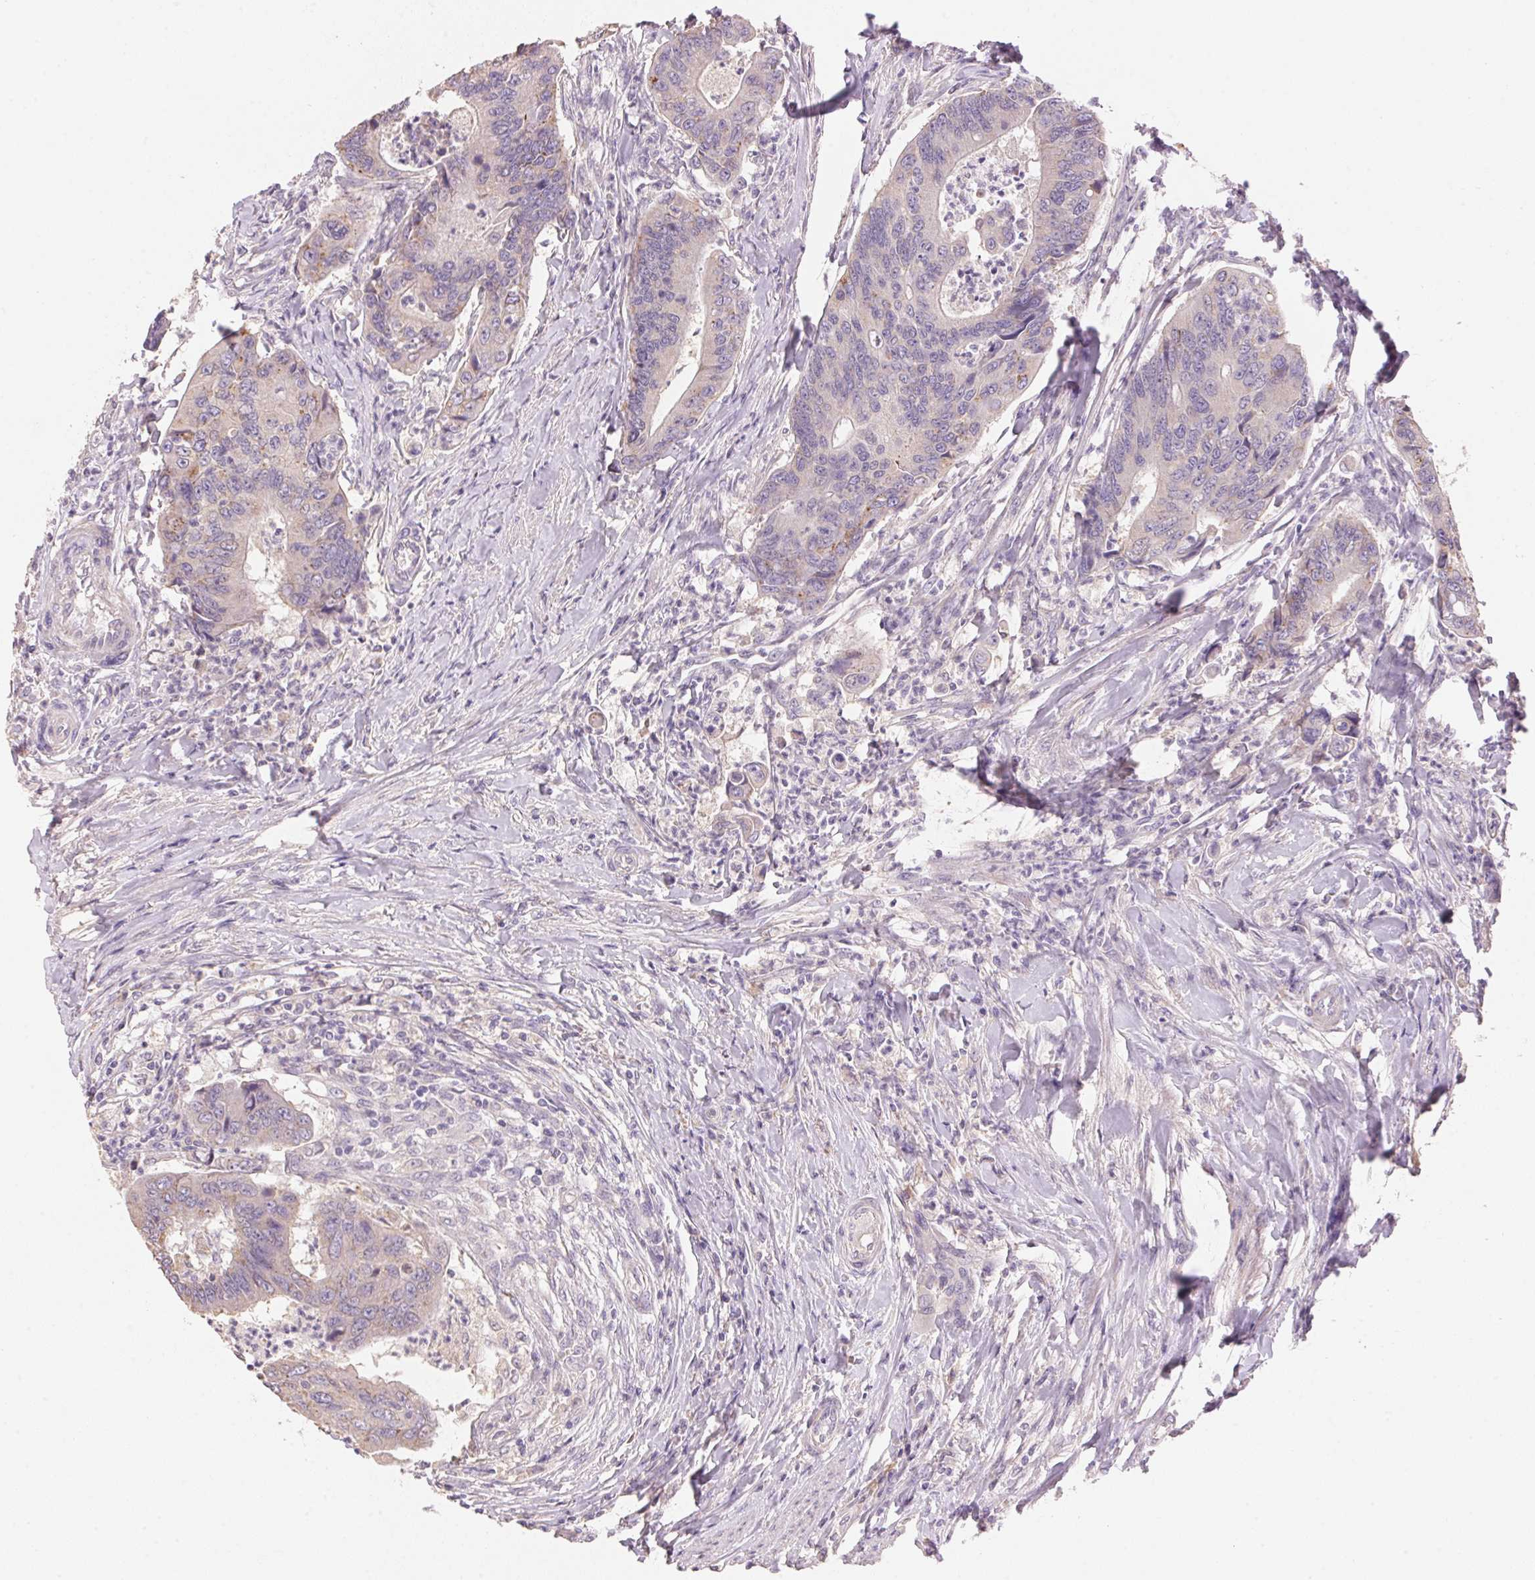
{"staining": {"intensity": "negative", "quantity": "none", "location": "none"}, "tissue": "colorectal cancer", "cell_type": "Tumor cells", "image_type": "cancer", "snomed": [{"axis": "morphology", "description": "Adenocarcinoma, NOS"}, {"axis": "topography", "description": "Colon"}], "caption": "Adenocarcinoma (colorectal) was stained to show a protein in brown. There is no significant staining in tumor cells.", "gene": "LYZL6", "patient": {"sex": "female", "age": 67}}